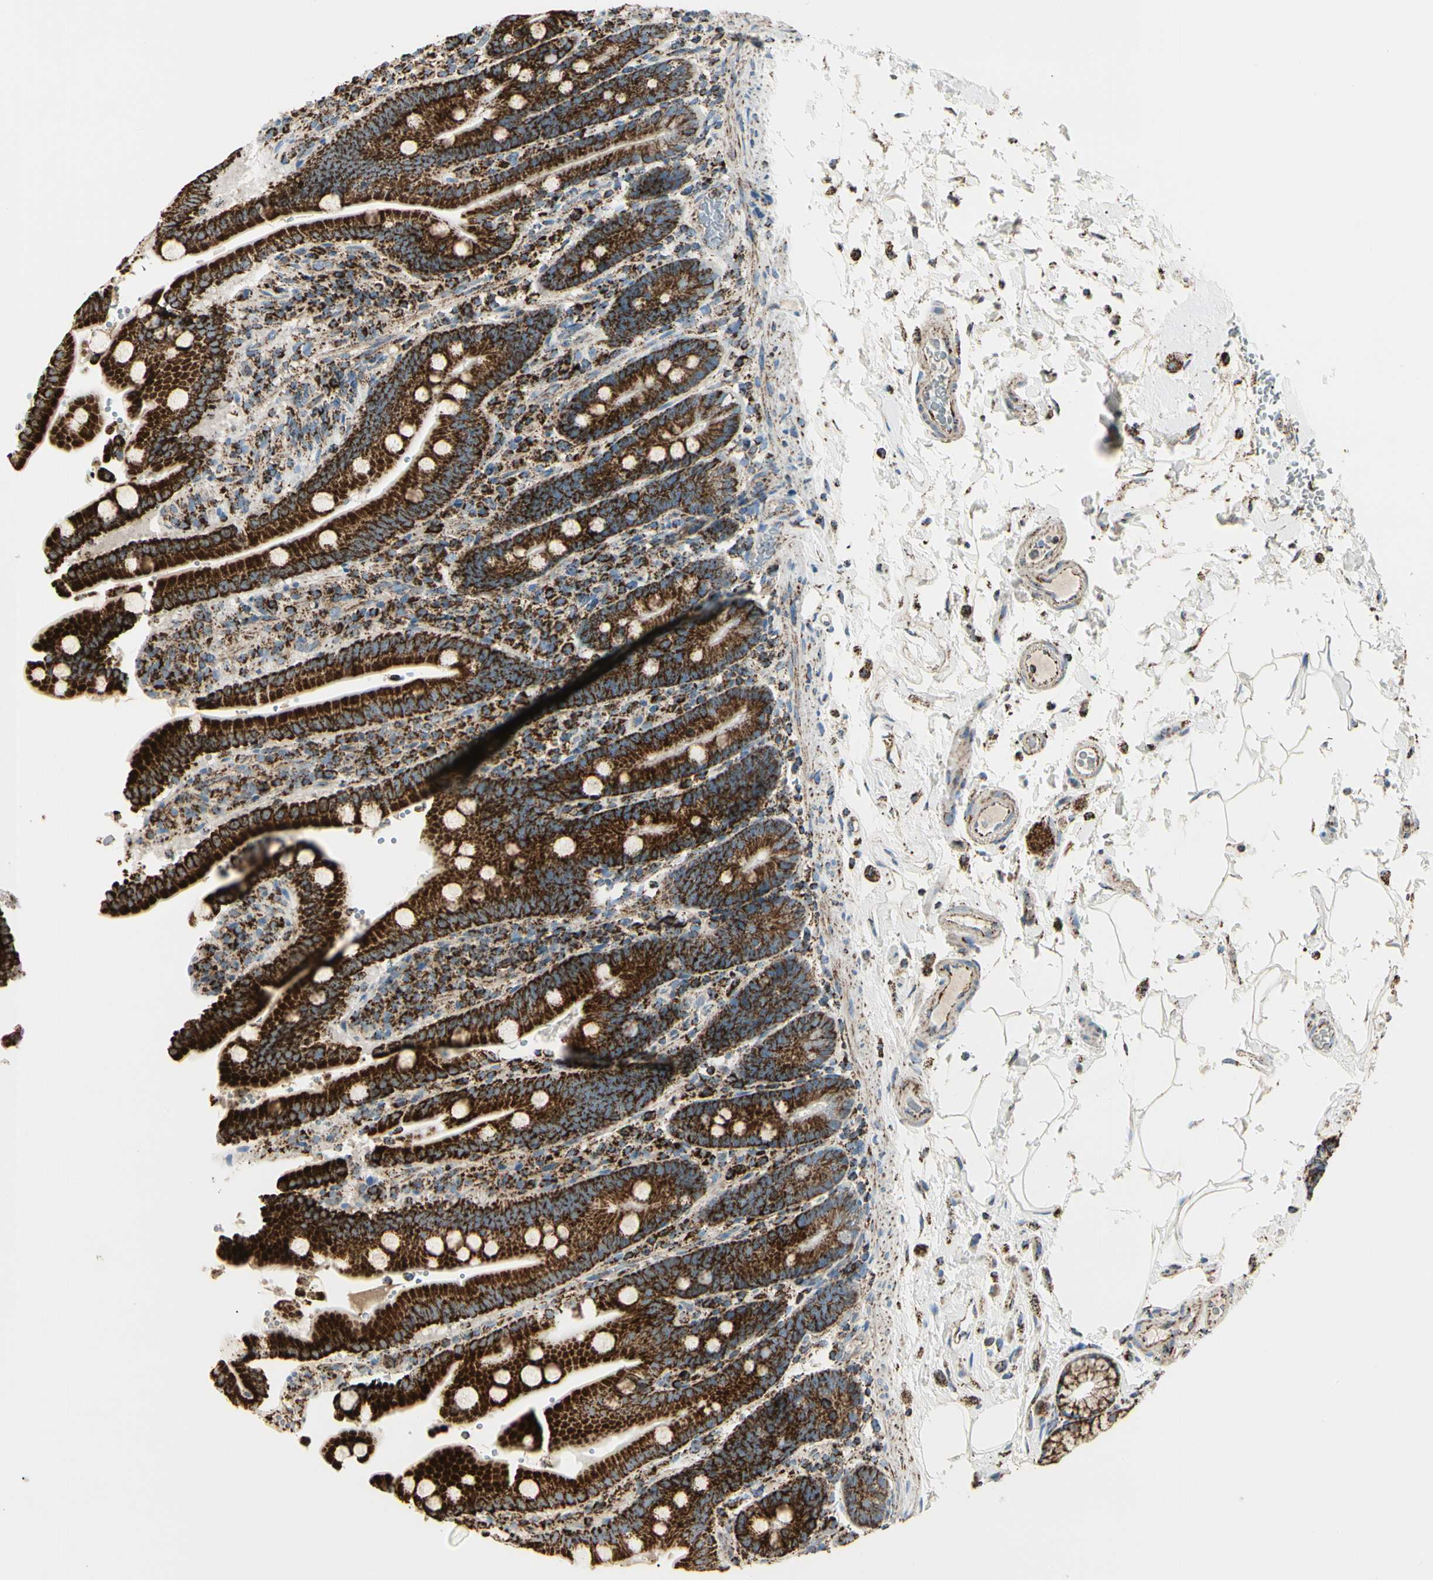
{"staining": {"intensity": "strong", "quantity": ">75%", "location": "cytoplasmic/membranous"}, "tissue": "duodenum", "cell_type": "Glandular cells", "image_type": "normal", "snomed": [{"axis": "morphology", "description": "Normal tissue, NOS"}, {"axis": "topography", "description": "Small intestine, NOS"}], "caption": "A photomicrograph showing strong cytoplasmic/membranous positivity in about >75% of glandular cells in benign duodenum, as visualized by brown immunohistochemical staining.", "gene": "ME2", "patient": {"sex": "female", "age": 71}}